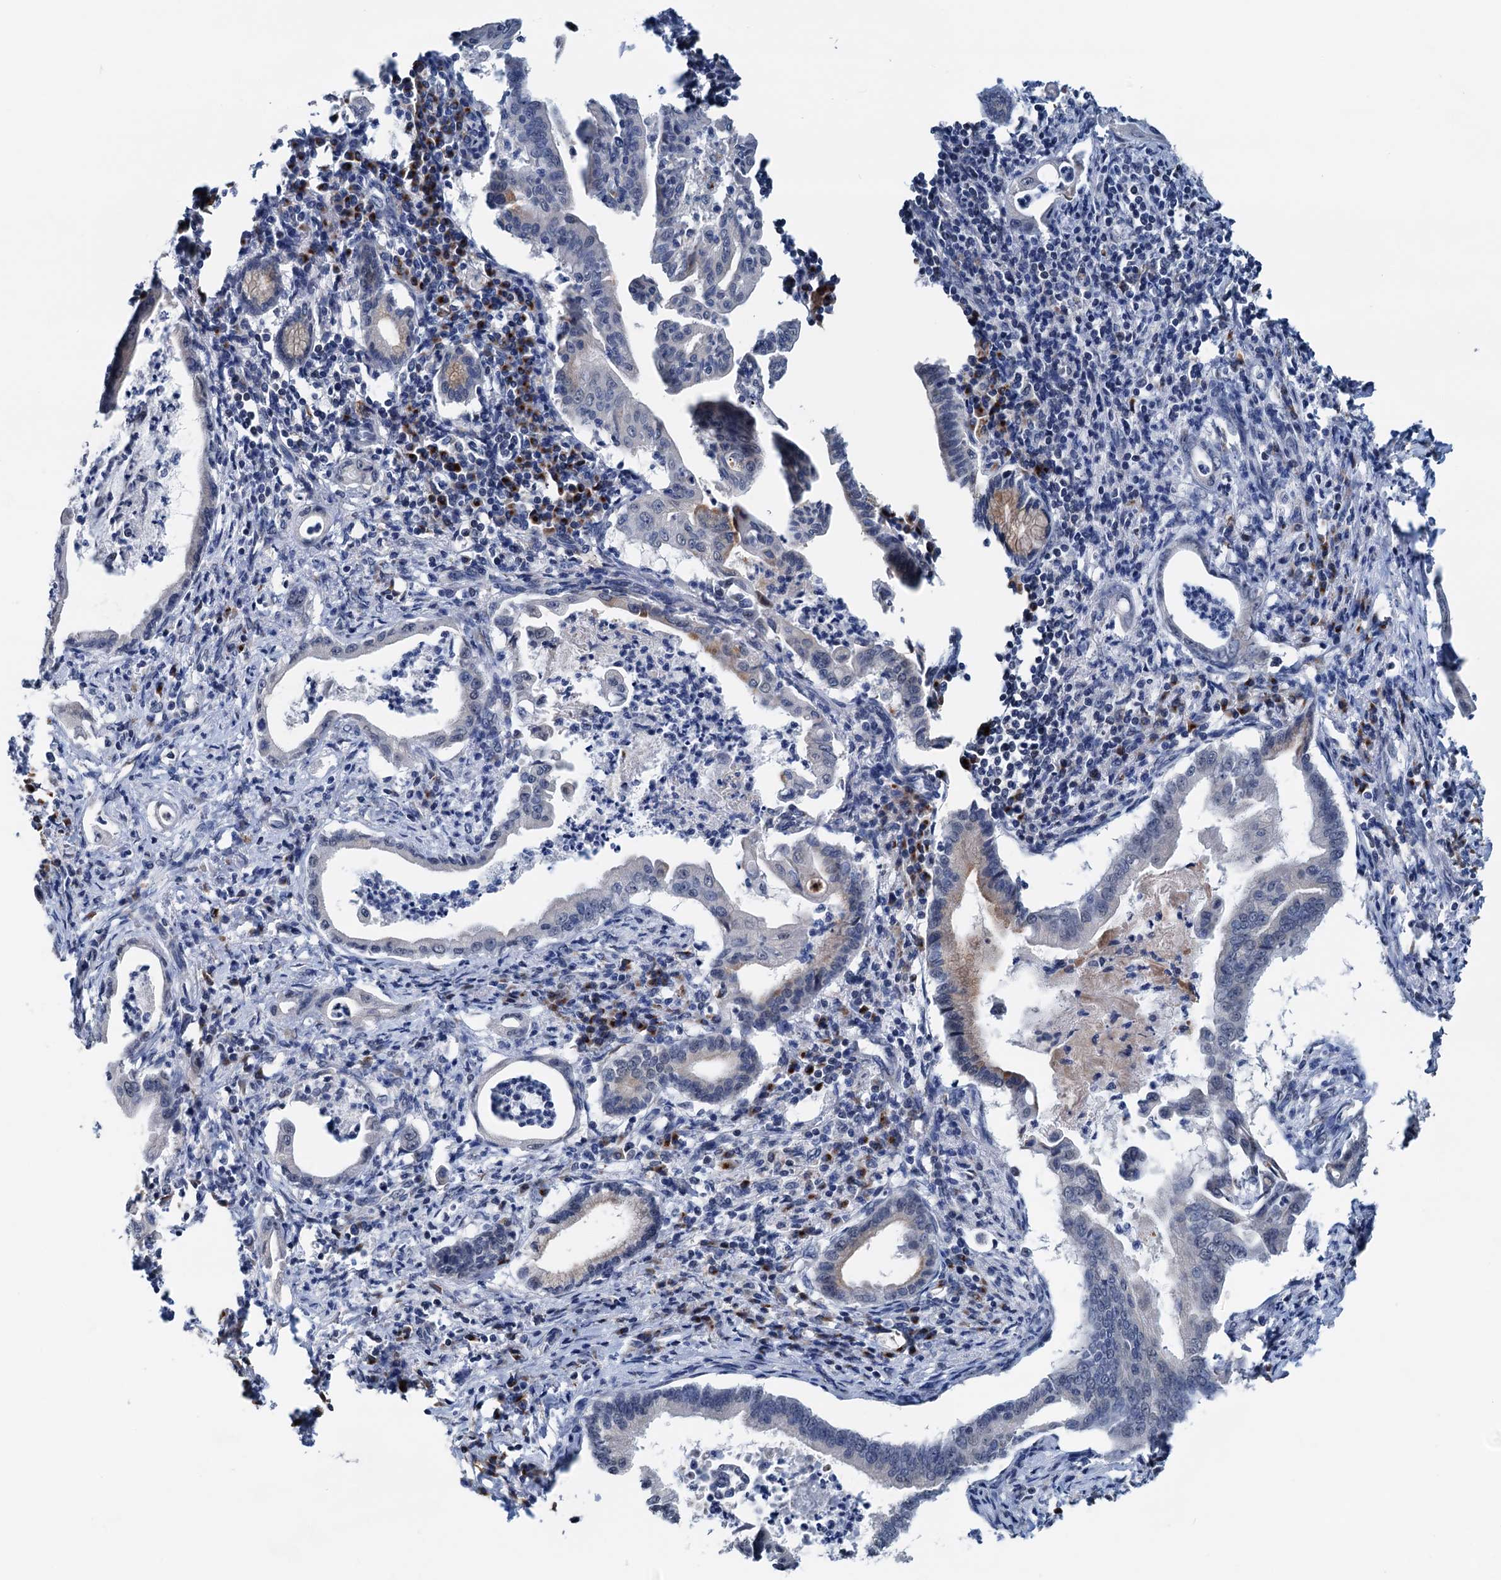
{"staining": {"intensity": "negative", "quantity": "none", "location": "none"}, "tissue": "pancreatic cancer", "cell_type": "Tumor cells", "image_type": "cancer", "snomed": [{"axis": "morphology", "description": "Adenocarcinoma, NOS"}, {"axis": "topography", "description": "Pancreas"}], "caption": "An immunohistochemistry (IHC) histopathology image of pancreatic adenocarcinoma is shown. There is no staining in tumor cells of pancreatic adenocarcinoma.", "gene": "SHLD1", "patient": {"sex": "female", "age": 55}}